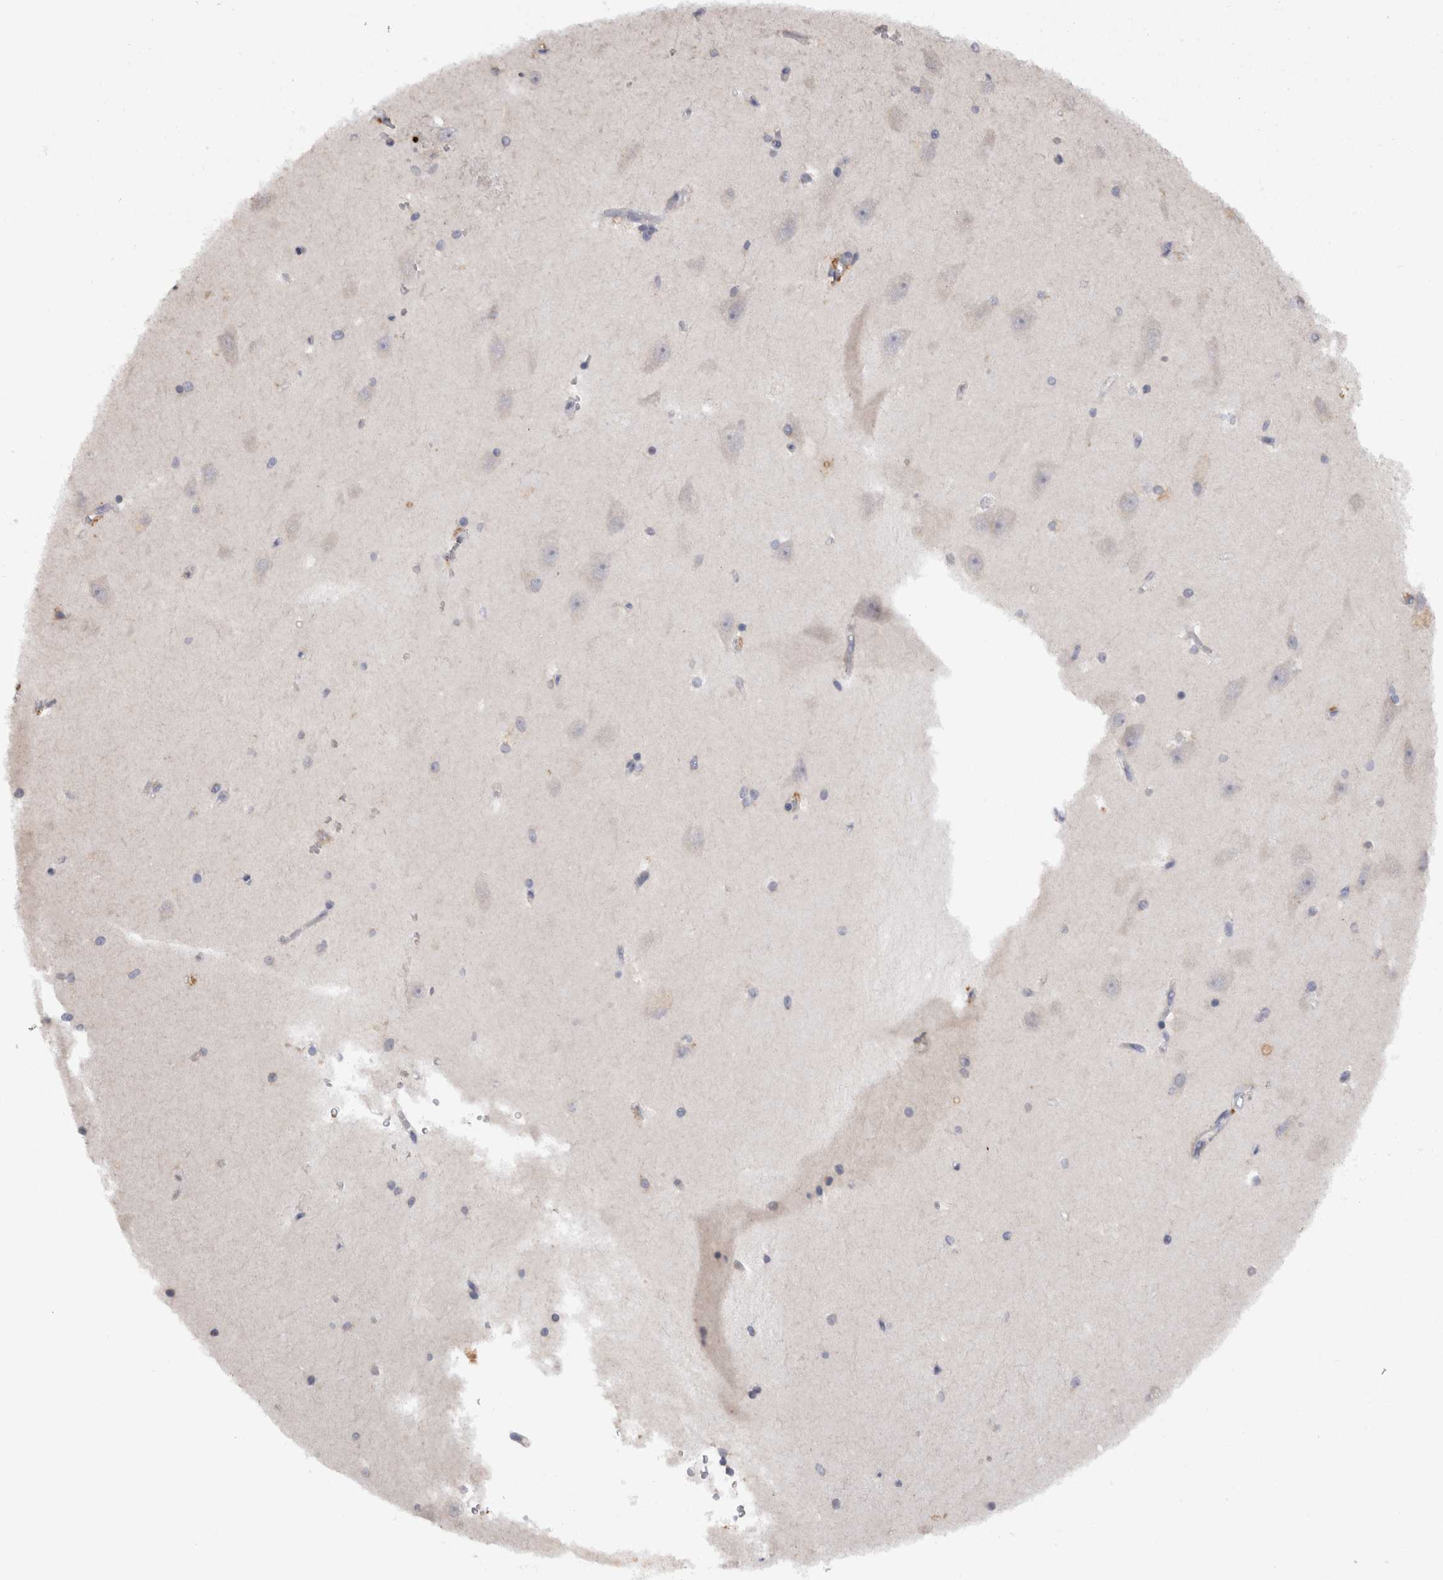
{"staining": {"intensity": "negative", "quantity": "none", "location": "none"}, "tissue": "hippocampus", "cell_type": "Glial cells", "image_type": "normal", "snomed": [{"axis": "morphology", "description": "Normal tissue, NOS"}, {"axis": "topography", "description": "Hippocampus"}], "caption": "DAB (3,3'-diaminobenzidine) immunohistochemical staining of normal hippocampus demonstrates no significant positivity in glial cells.", "gene": "VSIG4", "patient": {"sex": "male", "age": 45}}